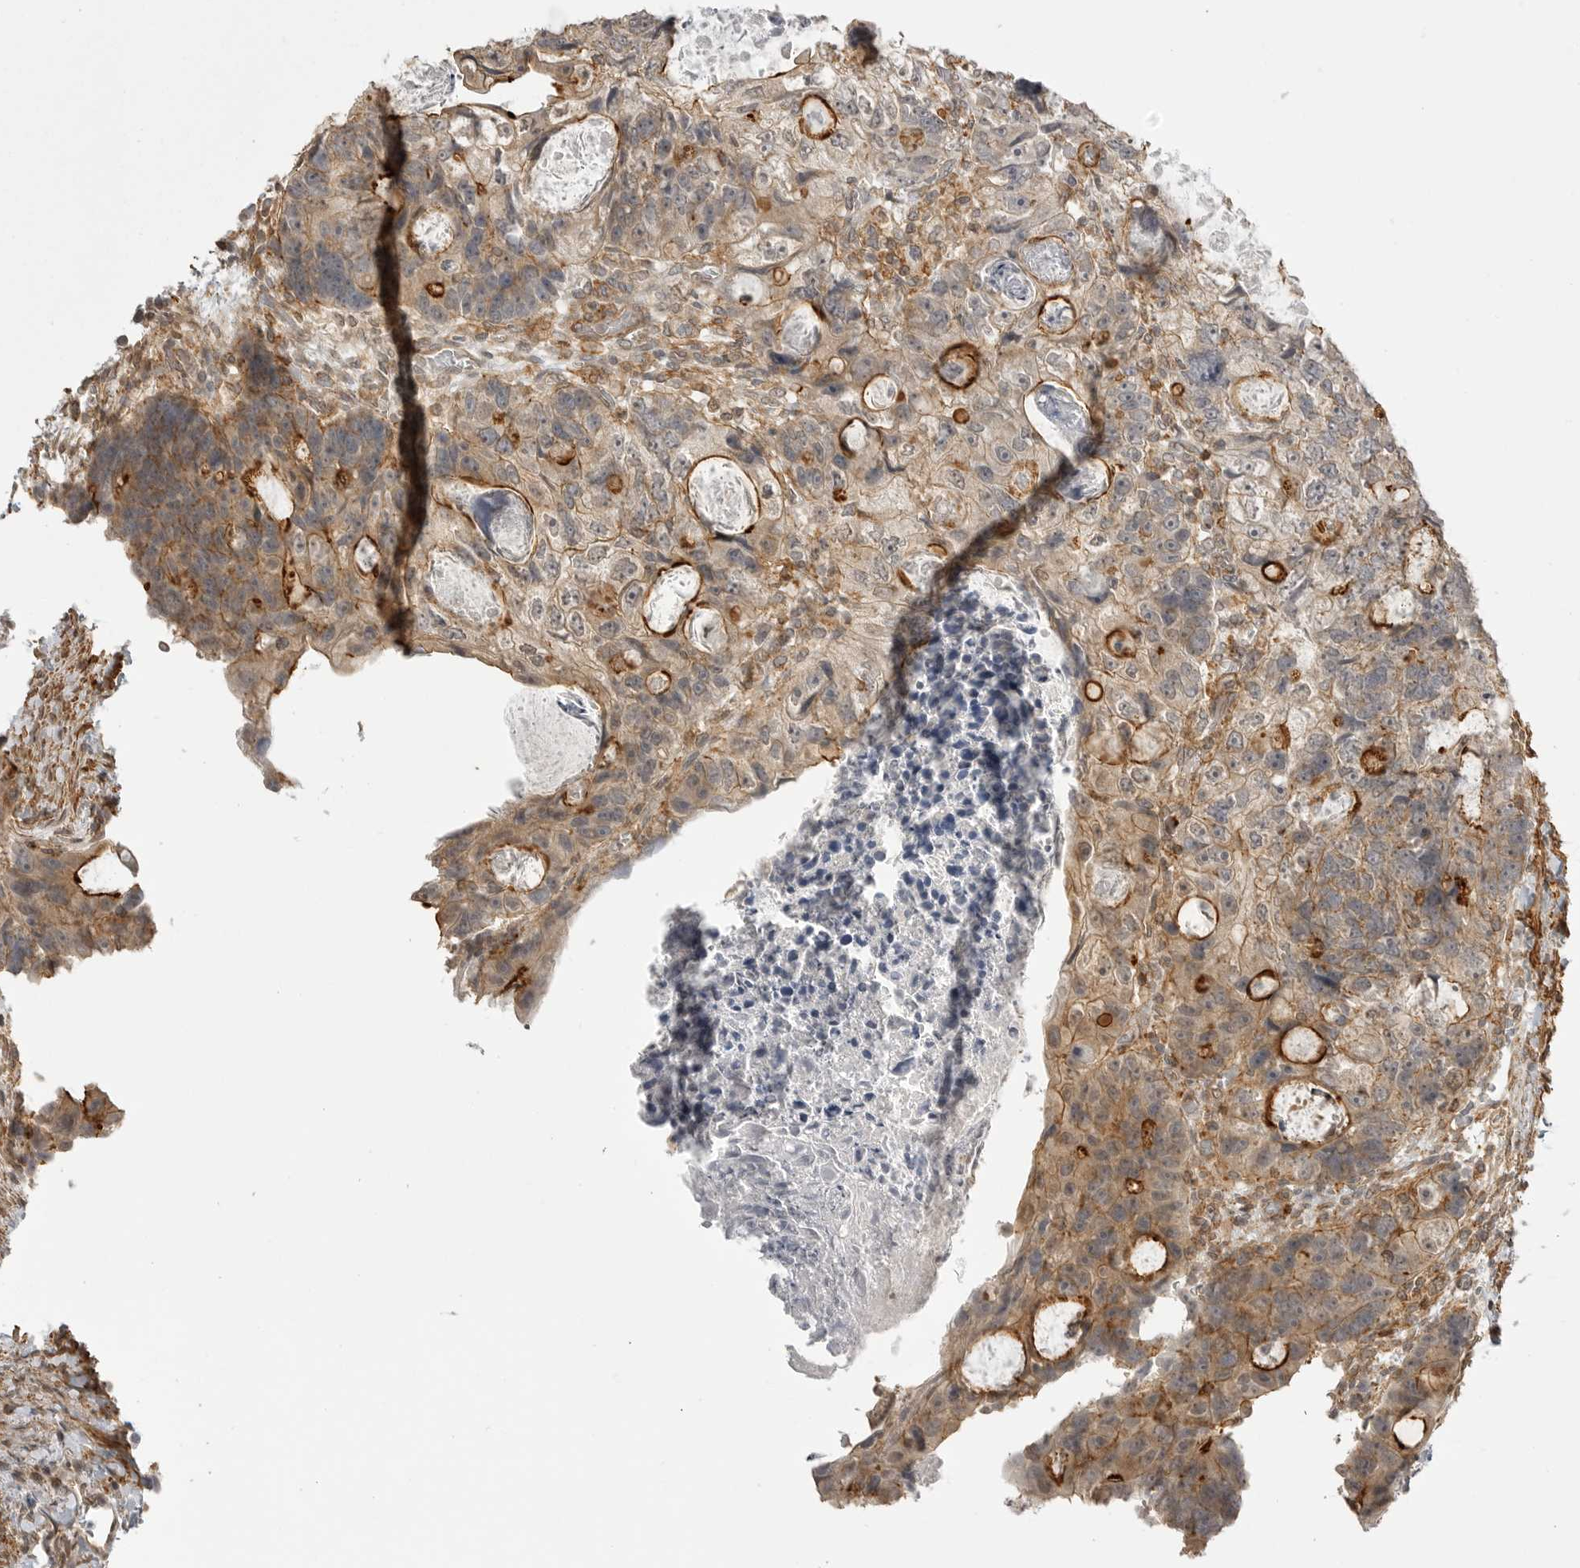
{"staining": {"intensity": "moderate", "quantity": ">75%", "location": "cytoplasmic/membranous"}, "tissue": "colorectal cancer", "cell_type": "Tumor cells", "image_type": "cancer", "snomed": [{"axis": "morphology", "description": "Adenocarcinoma, NOS"}, {"axis": "topography", "description": "Rectum"}], "caption": "Immunohistochemistry histopathology image of adenocarcinoma (colorectal) stained for a protein (brown), which shows medium levels of moderate cytoplasmic/membranous positivity in approximately >75% of tumor cells.", "gene": "GPC2", "patient": {"sex": "male", "age": 59}}